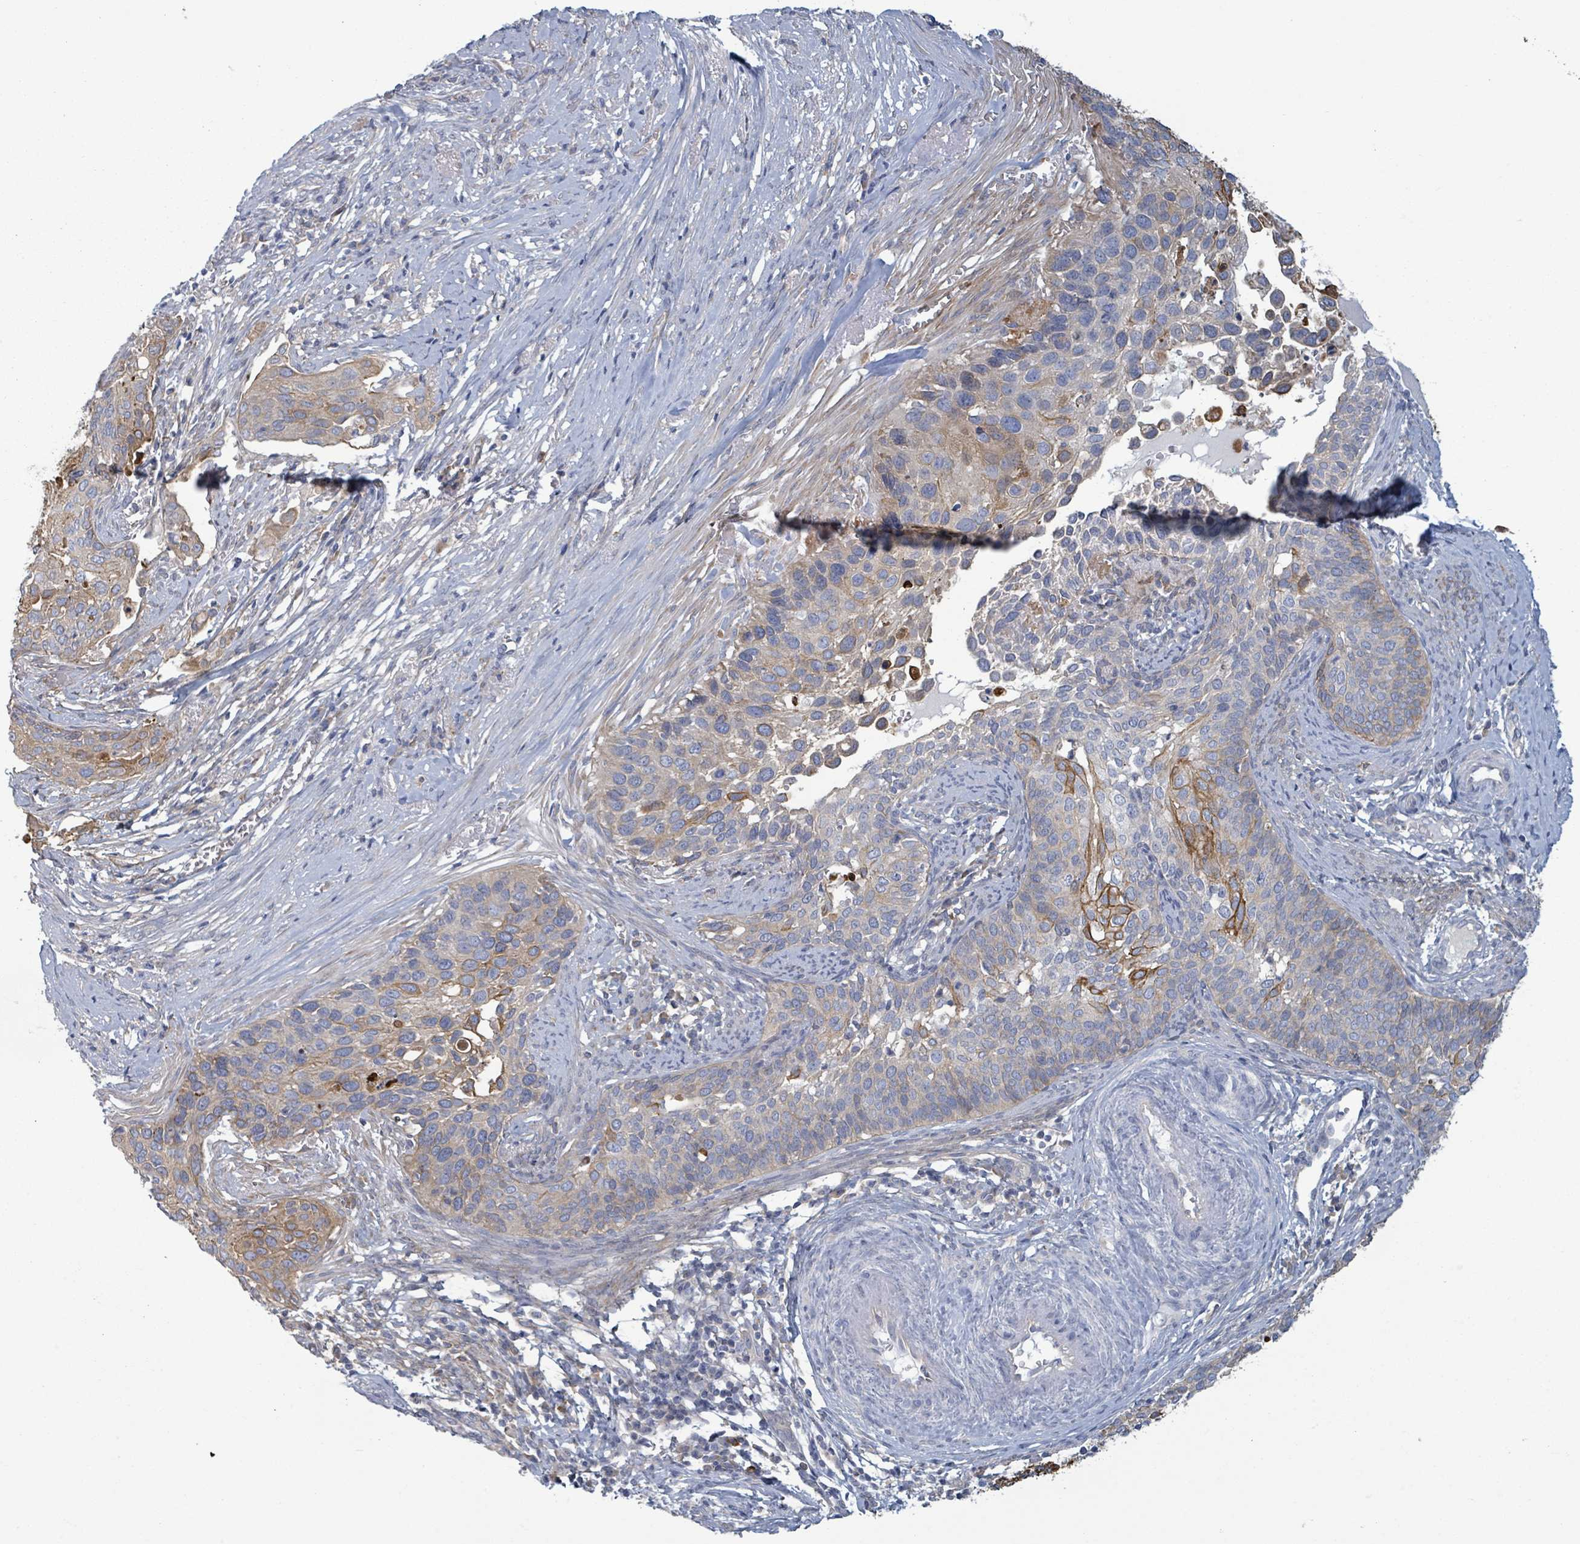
{"staining": {"intensity": "moderate", "quantity": "25%-75%", "location": "cytoplasmic/membranous"}, "tissue": "cervical cancer", "cell_type": "Tumor cells", "image_type": "cancer", "snomed": [{"axis": "morphology", "description": "Squamous cell carcinoma, NOS"}, {"axis": "topography", "description": "Cervix"}], "caption": "IHC of human cervical squamous cell carcinoma displays medium levels of moderate cytoplasmic/membranous positivity in about 25%-75% of tumor cells.", "gene": "COL13A1", "patient": {"sex": "female", "age": 44}}